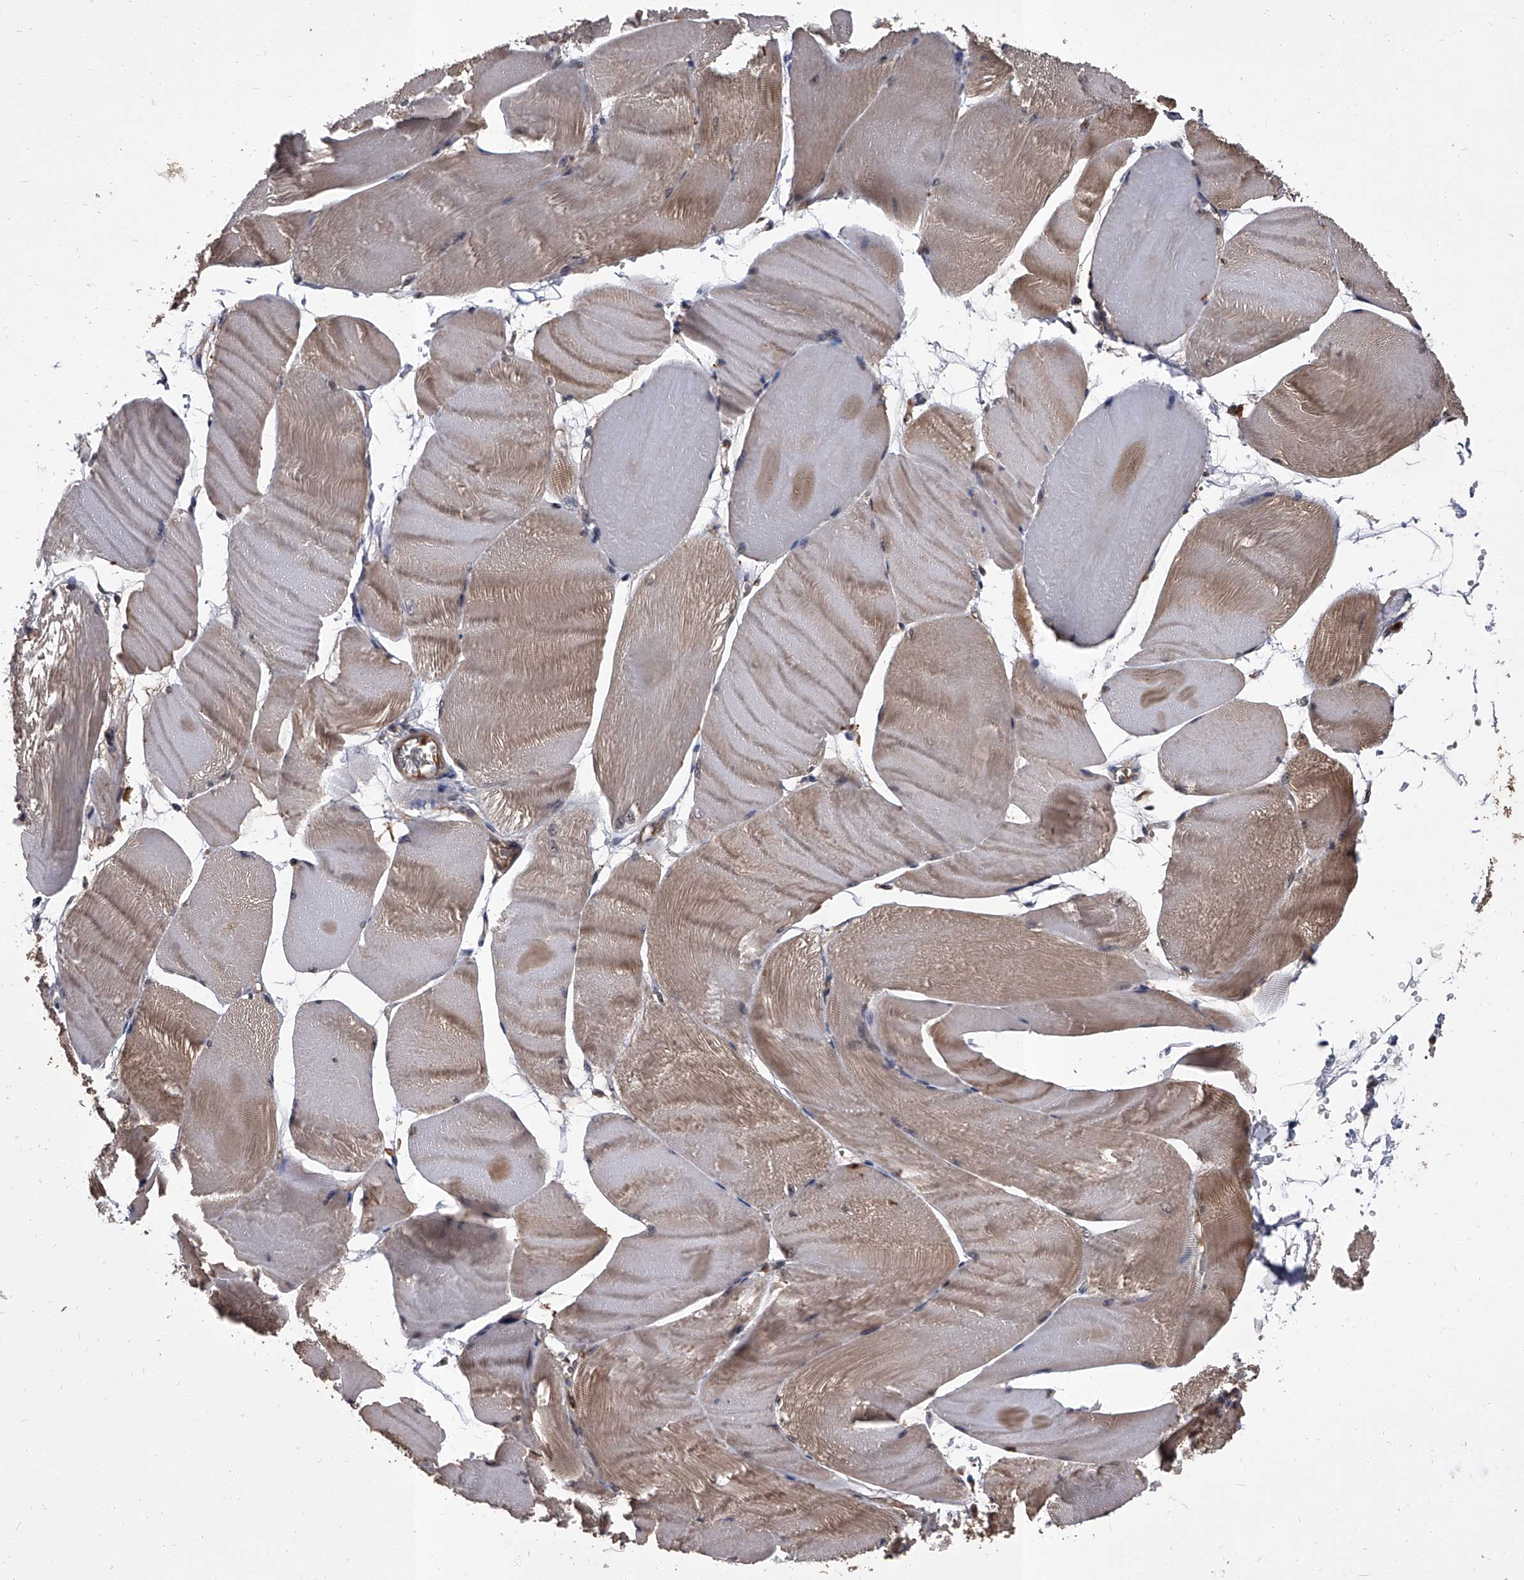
{"staining": {"intensity": "moderate", "quantity": ">75%", "location": "cytoplasmic/membranous"}, "tissue": "skeletal muscle", "cell_type": "Myocytes", "image_type": "normal", "snomed": [{"axis": "morphology", "description": "Normal tissue, NOS"}, {"axis": "morphology", "description": "Basal cell carcinoma"}, {"axis": "topography", "description": "Skeletal muscle"}], "caption": "Moderate cytoplasmic/membranous staining for a protein is identified in approximately >75% of myocytes of normal skeletal muscle using immunohistochemistry (IHC).", "gene": "SLC18B1", "patient": {"sex": "female", "age": 64}}